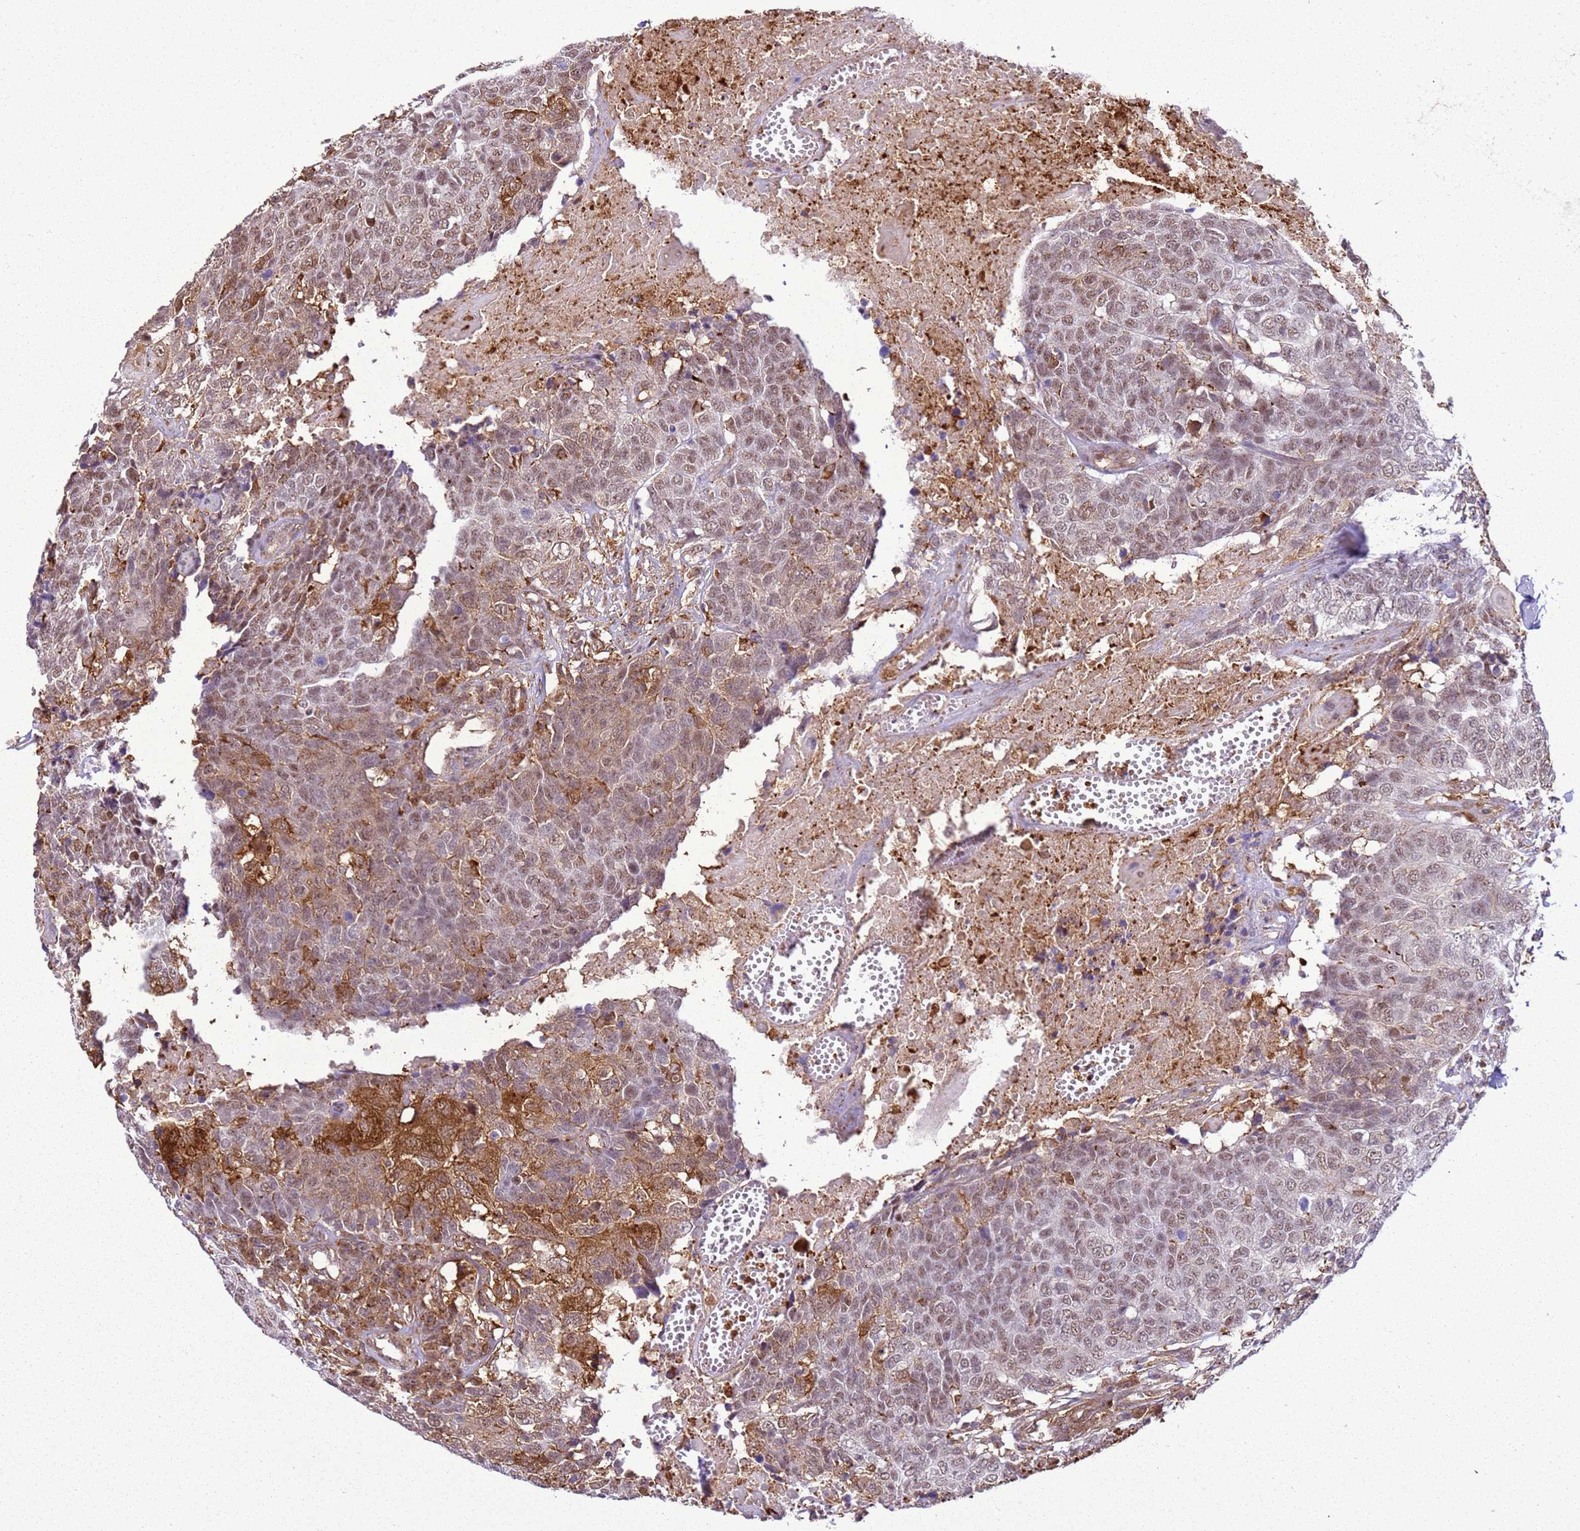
{"staining": {"intensity": "weak", "quantity": ">75%", "location": "nuclear"}, "tissue": "head and neck cancer", "cell_type": "Tumor cells", "image_type": "cancer", "snomed": [{"axis": "morphology", "description": "Squamous cell carcinoma, NOS"}, {"axis": "topography", "description": "Head-Neck"}], "caption": "Weak nuclear protein expression is seen in approximately >75% of tumor cells in head and neck squamous cell carcinoma.", "gene": "GABRE", "patient": {"sex": "male", "age": 66}}